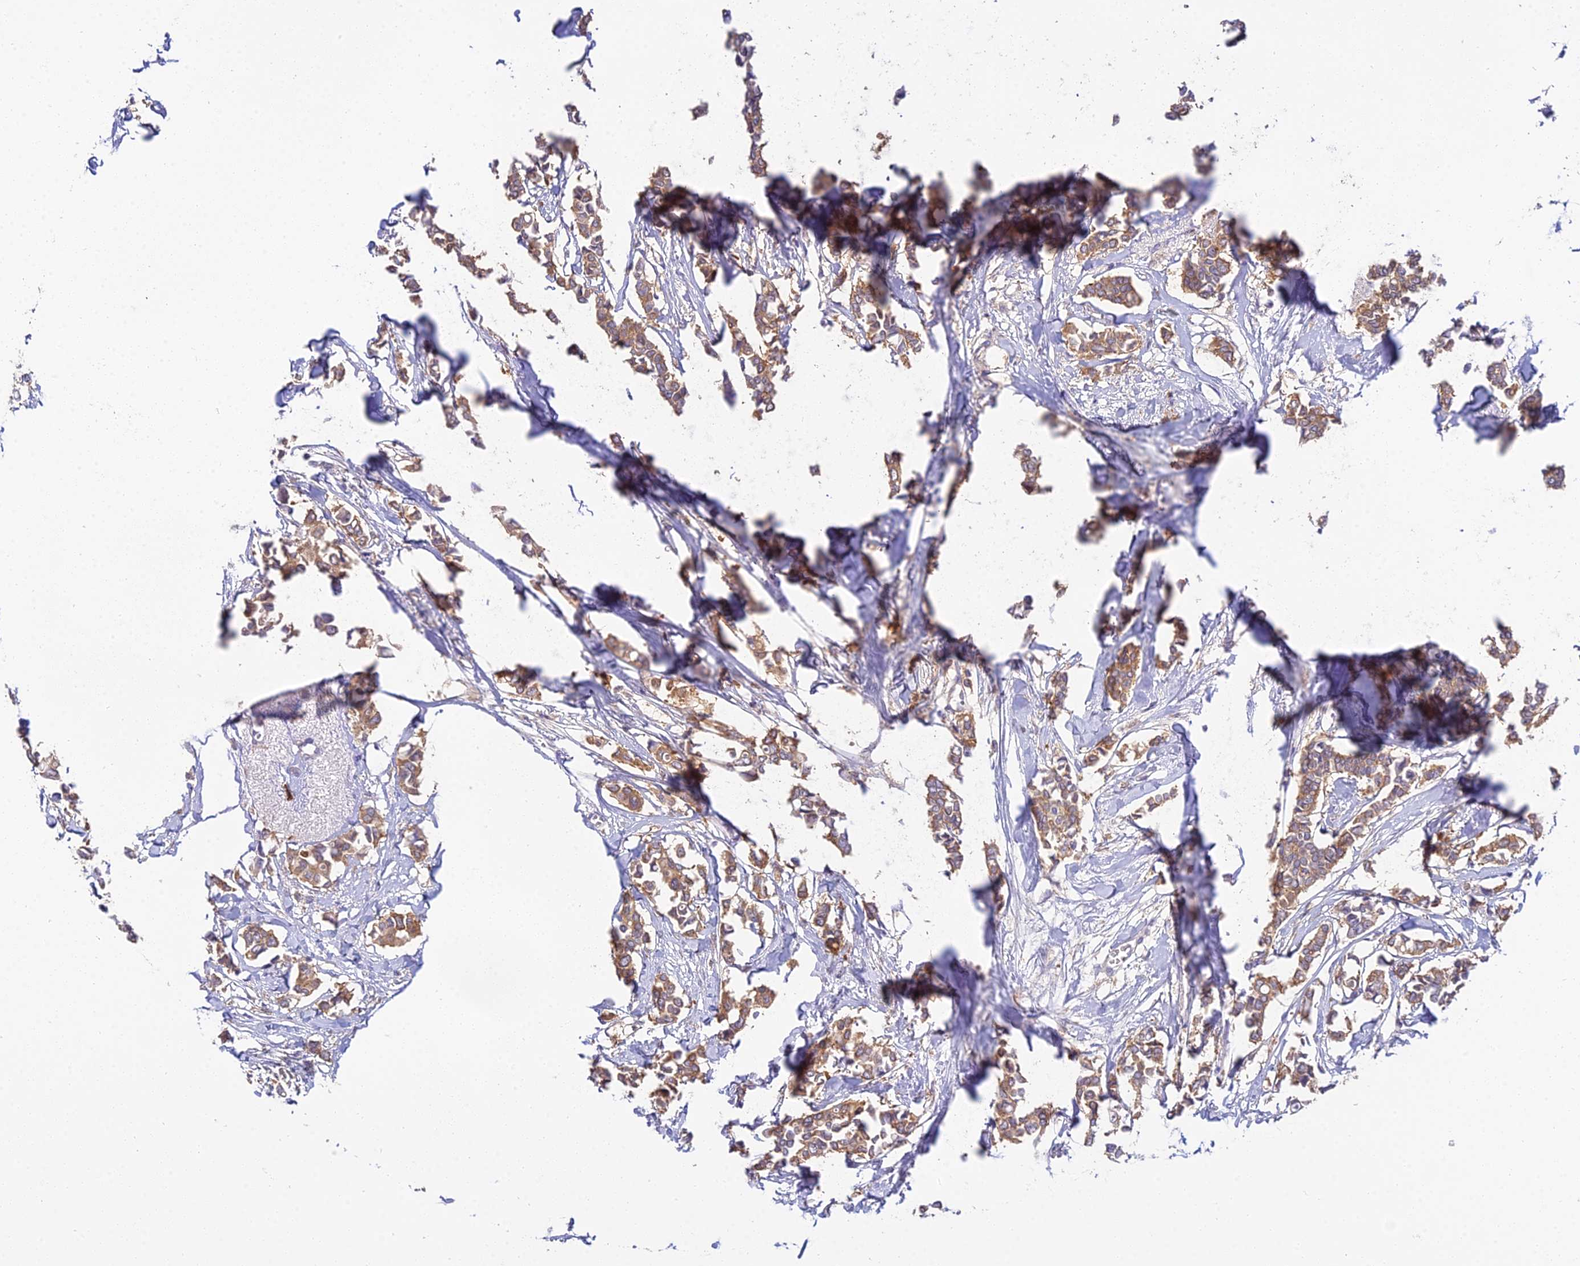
{"staining": {"intensity": "moderate", "quantity": ">75%", "location": "cytoplasmic/membranous"}, "tissue": "breast cancer", "cell_type": "Tumor cells", "image_type": "cancer", "snomed": [{"axis": "morphology", "description": "Duct carcinoma"}, {"axis": "topography", "description": "Breast"}], "caption": "Protein staining of breast cancer (intraductal carcinoma) tissue displays moderate cytoplasmic/membranous expression in about >75% of tumor cells.", "gene": "UBE2G1", "patient": {"sex": "female", "age": 41}}